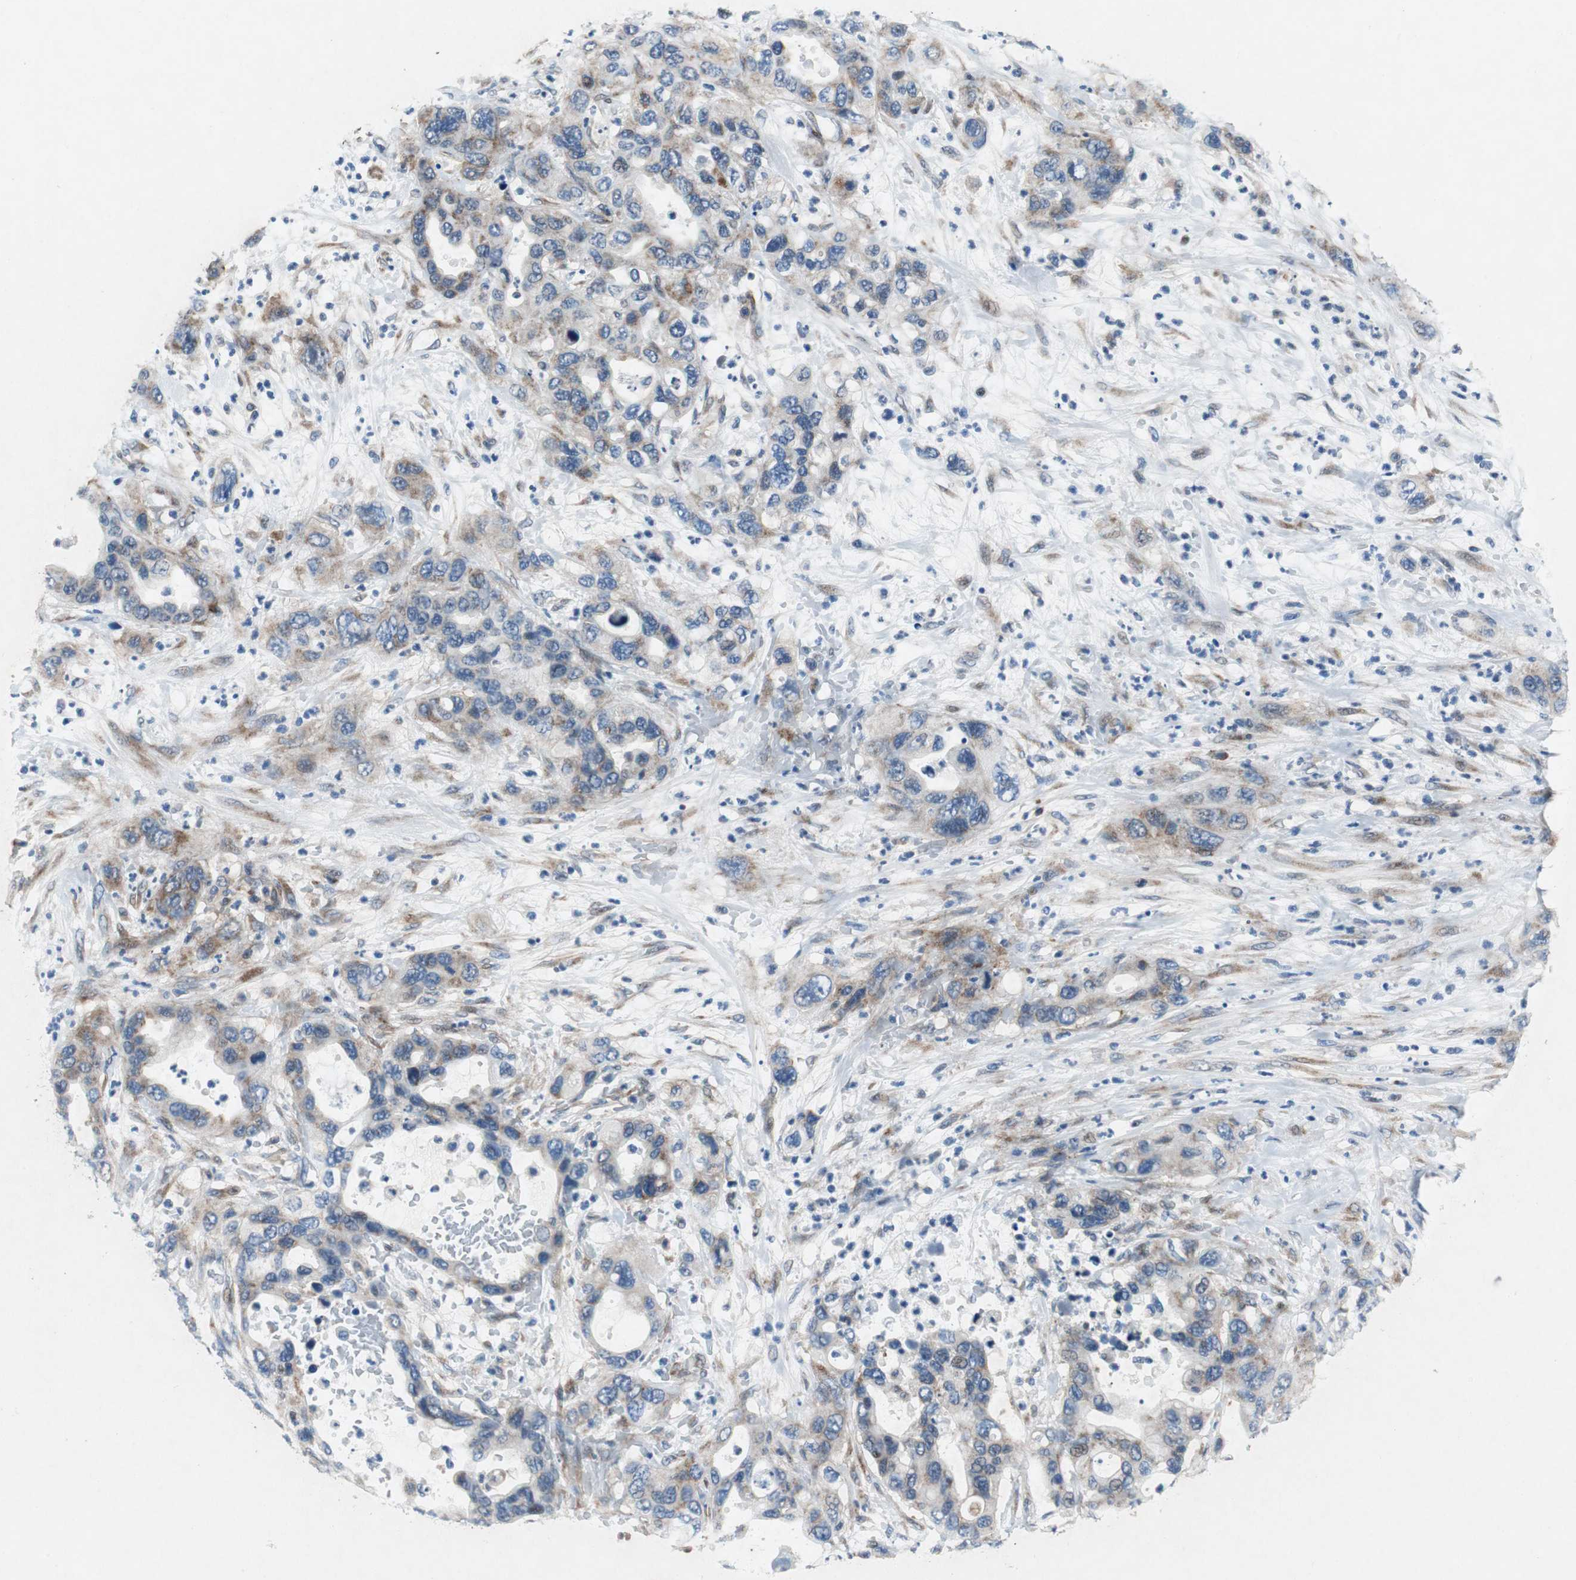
{"staining": {"intensity": "moderate", "quantity": "25%-75%", "location": "cytoplasmic/membranous"}, "tissue": "pancreatic cancer", "cell_type": "Tumor cells", "image_type": "cancer", "snomed": [{"axis": "morphology", "description": "Adenocarcinoma, NOS"}, {"axis": "topography", "description": "Pancreas"}], "caption": "This histopathology image exhibits IHC staining of human adenocarcinoma (pancreatic), with medium moderate cytoplasmic/membranous staining in approximately 25%-75% of tumor cells.", "gene": "RPL35", "patient": {"sex": "female", "age": 71}}